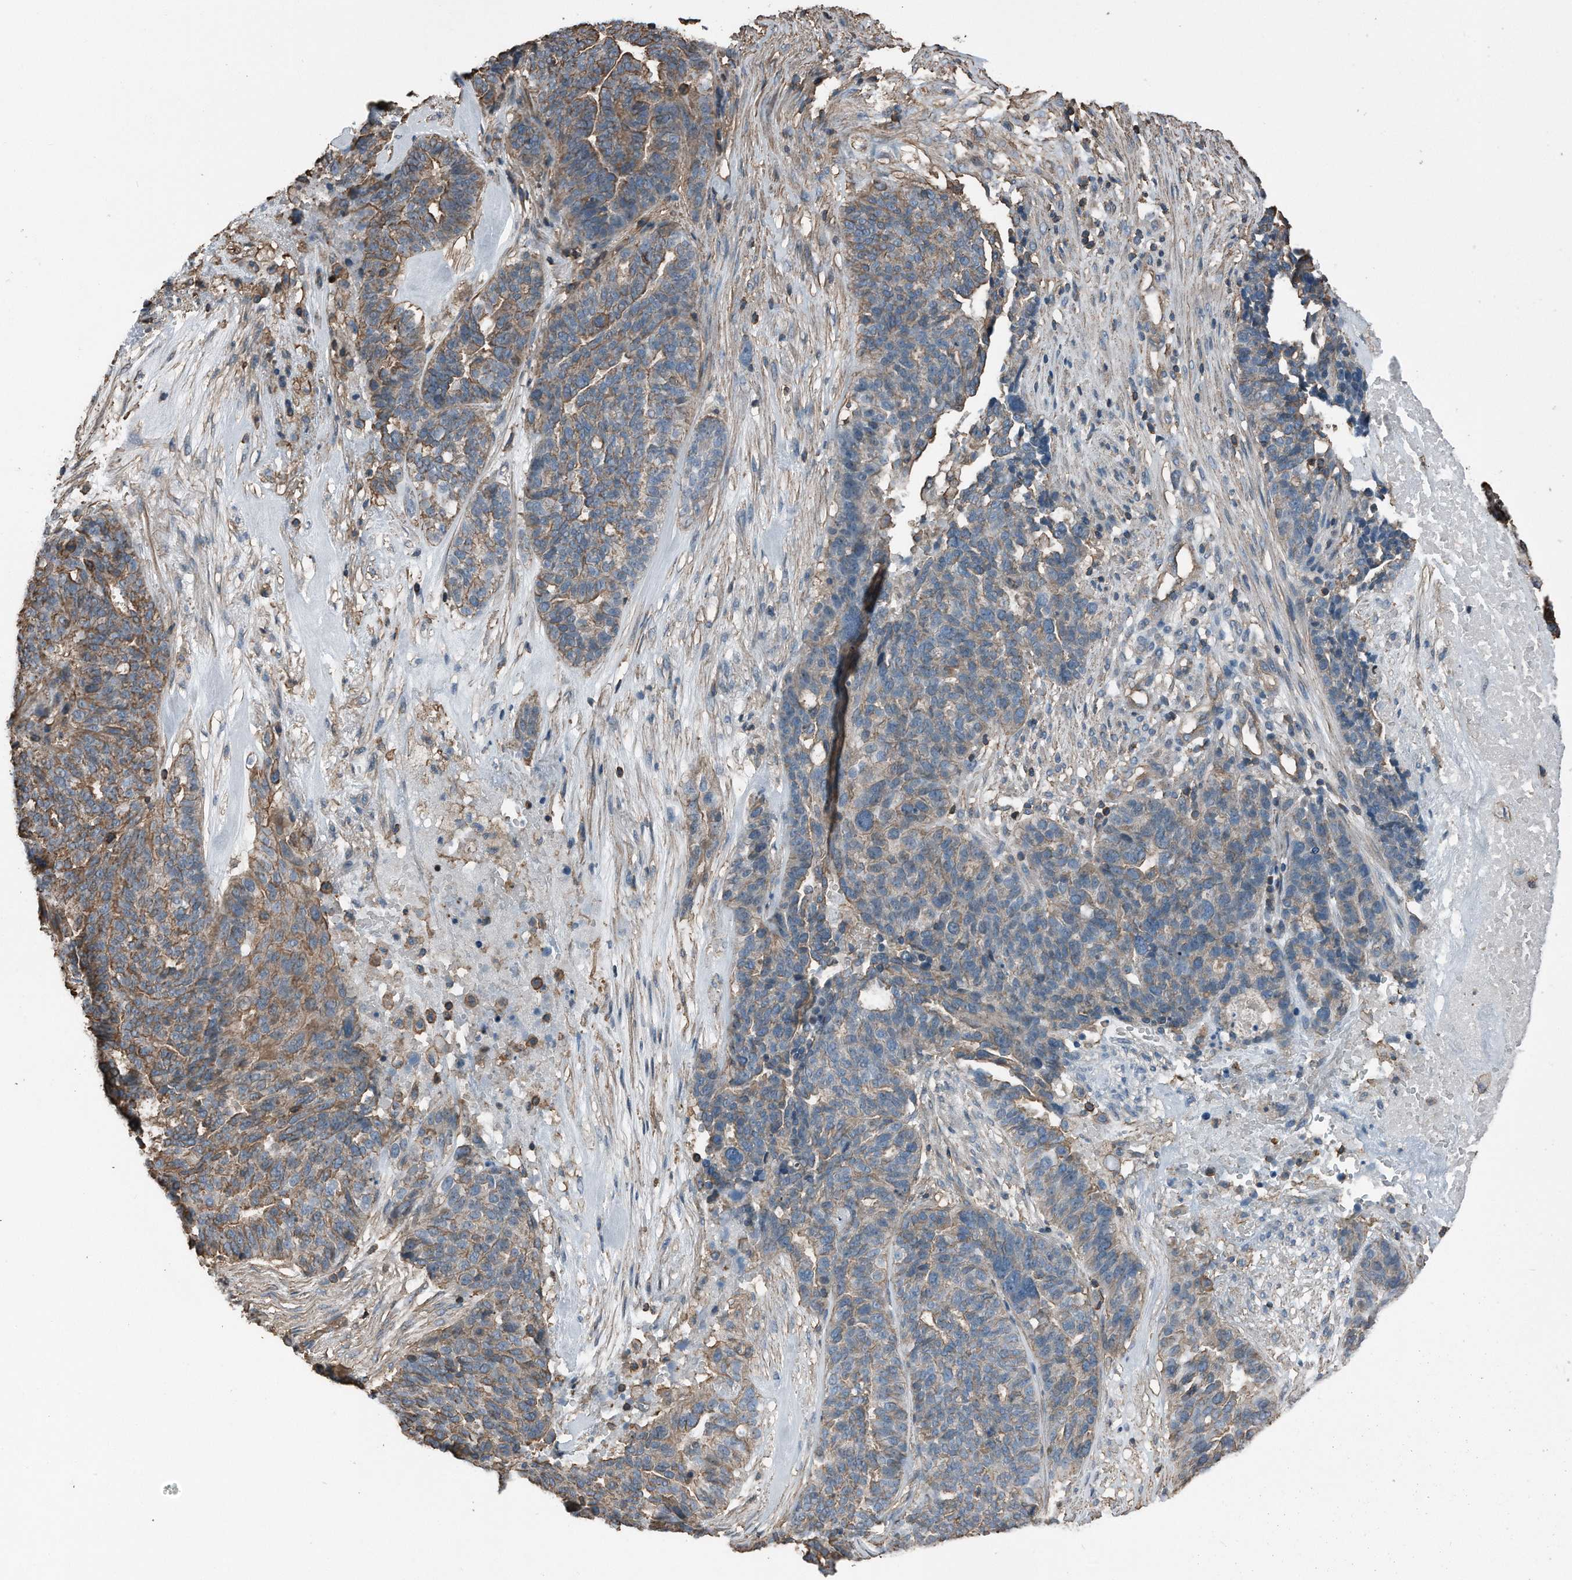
{"staining": {"intensity": "moderate", "quantity": ">75%", "location": "cytoplasmic/membranous"}, "tissue": "ovarian cancer", "cell_type": "Tumor cells", "image_type": "cancer", "snomed": [{"axis": "morphology", "description": "Cystadenocarcinoma, serous, NOS"}, {"axis": "topography", "description": "Ovary"}], "caption": "Brown immunohistochemical staining in human ovarian cancer shows moderate cytoplasmic/membranous staining in about >75% of tumor cells.", "gene": "RSPO3", "patient": {"sex": "female", "age": 59}}